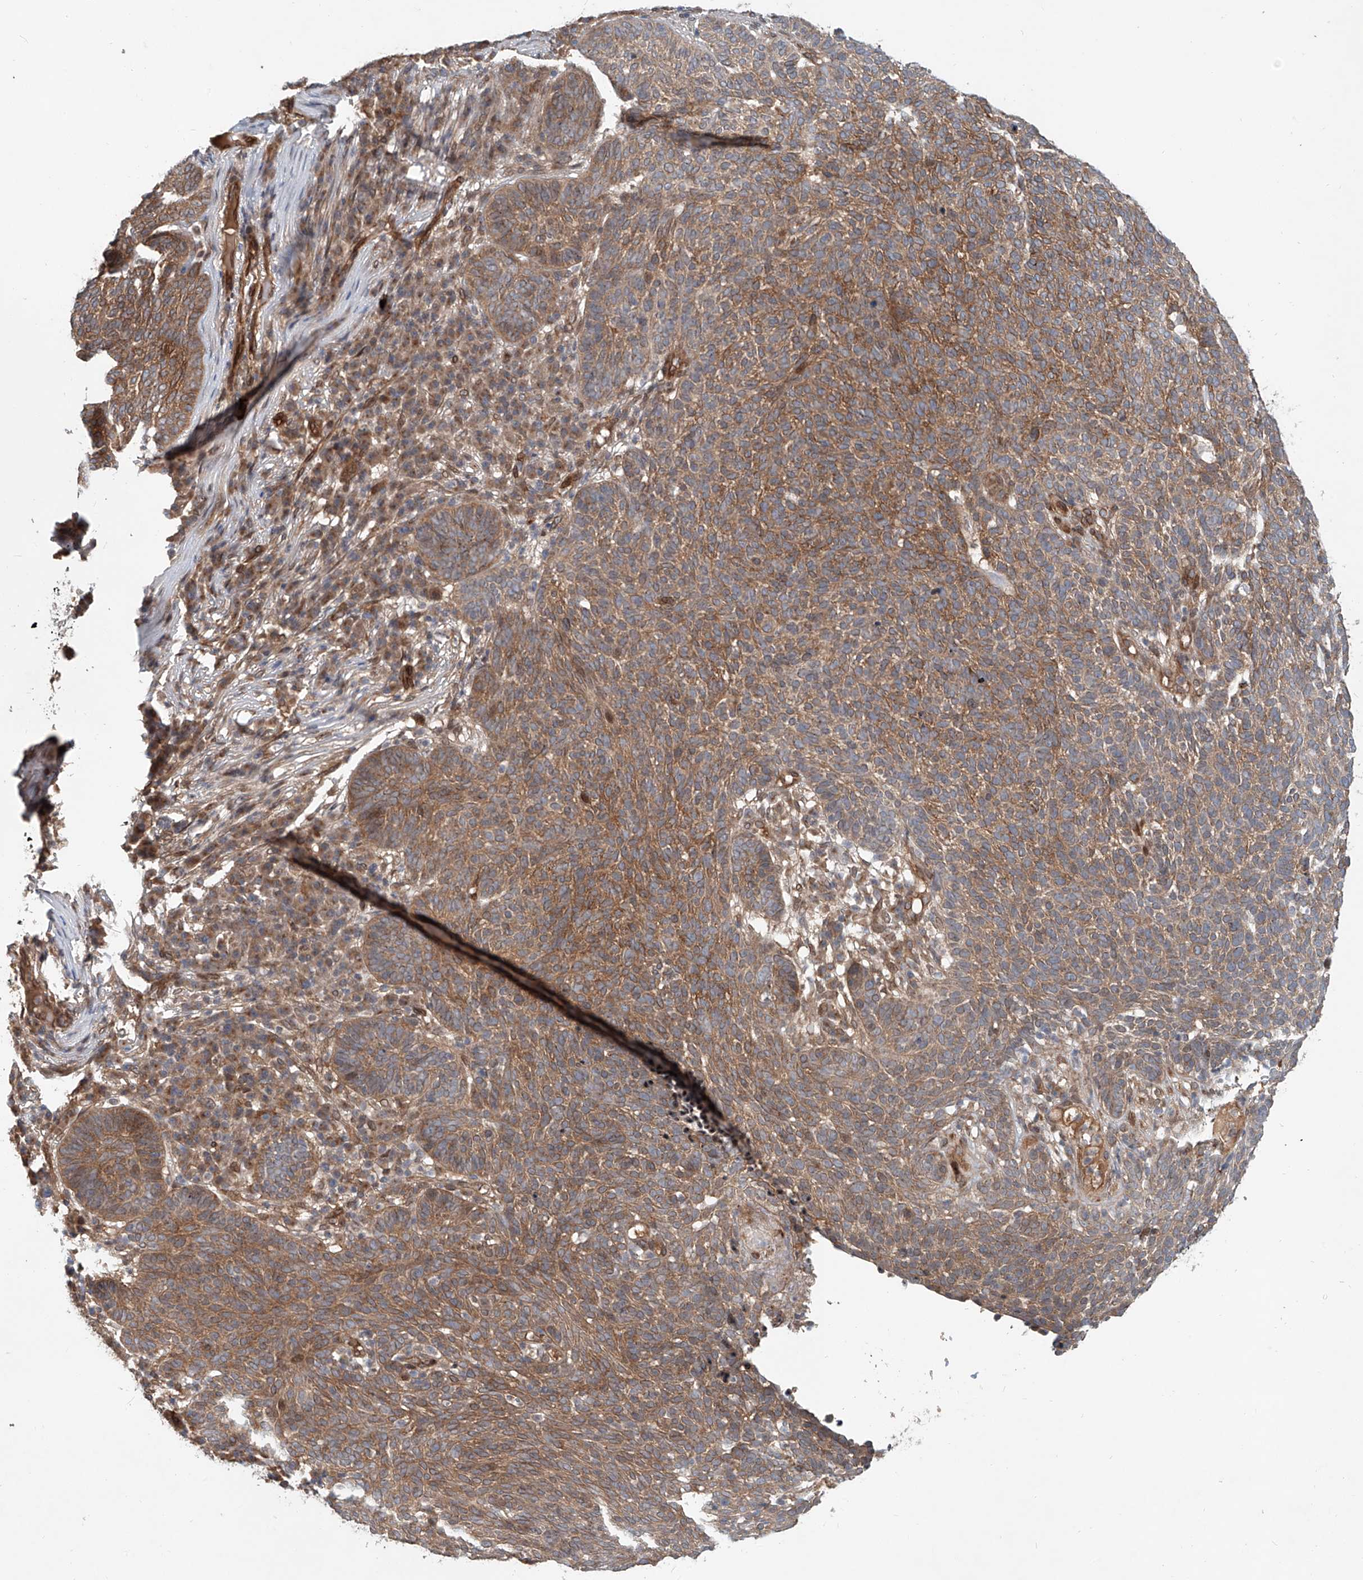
{"staining": {"intensity": "moderate", "quantity": ">75%", "location": "cytoplasmic/membranous"}, "tissue": "skin cancer", "cell_type": "Tumor cells", "image_type": "cancer", "snomed": [{"axis": "morphology", "description": "Squamous cell carcinoma, NOS"}, {"axis": "topography", "description": "Skin"}], "caption": "This is a photomicrograph of immunohistochemistry (IHC) staining of skin cancer (squamous cell carcinoma), which shows moderate positivity in the cytoplasmic/membranous of tumor cells.", "gene": "SASH1", "patient": {"sex": "female", "age": 90}}